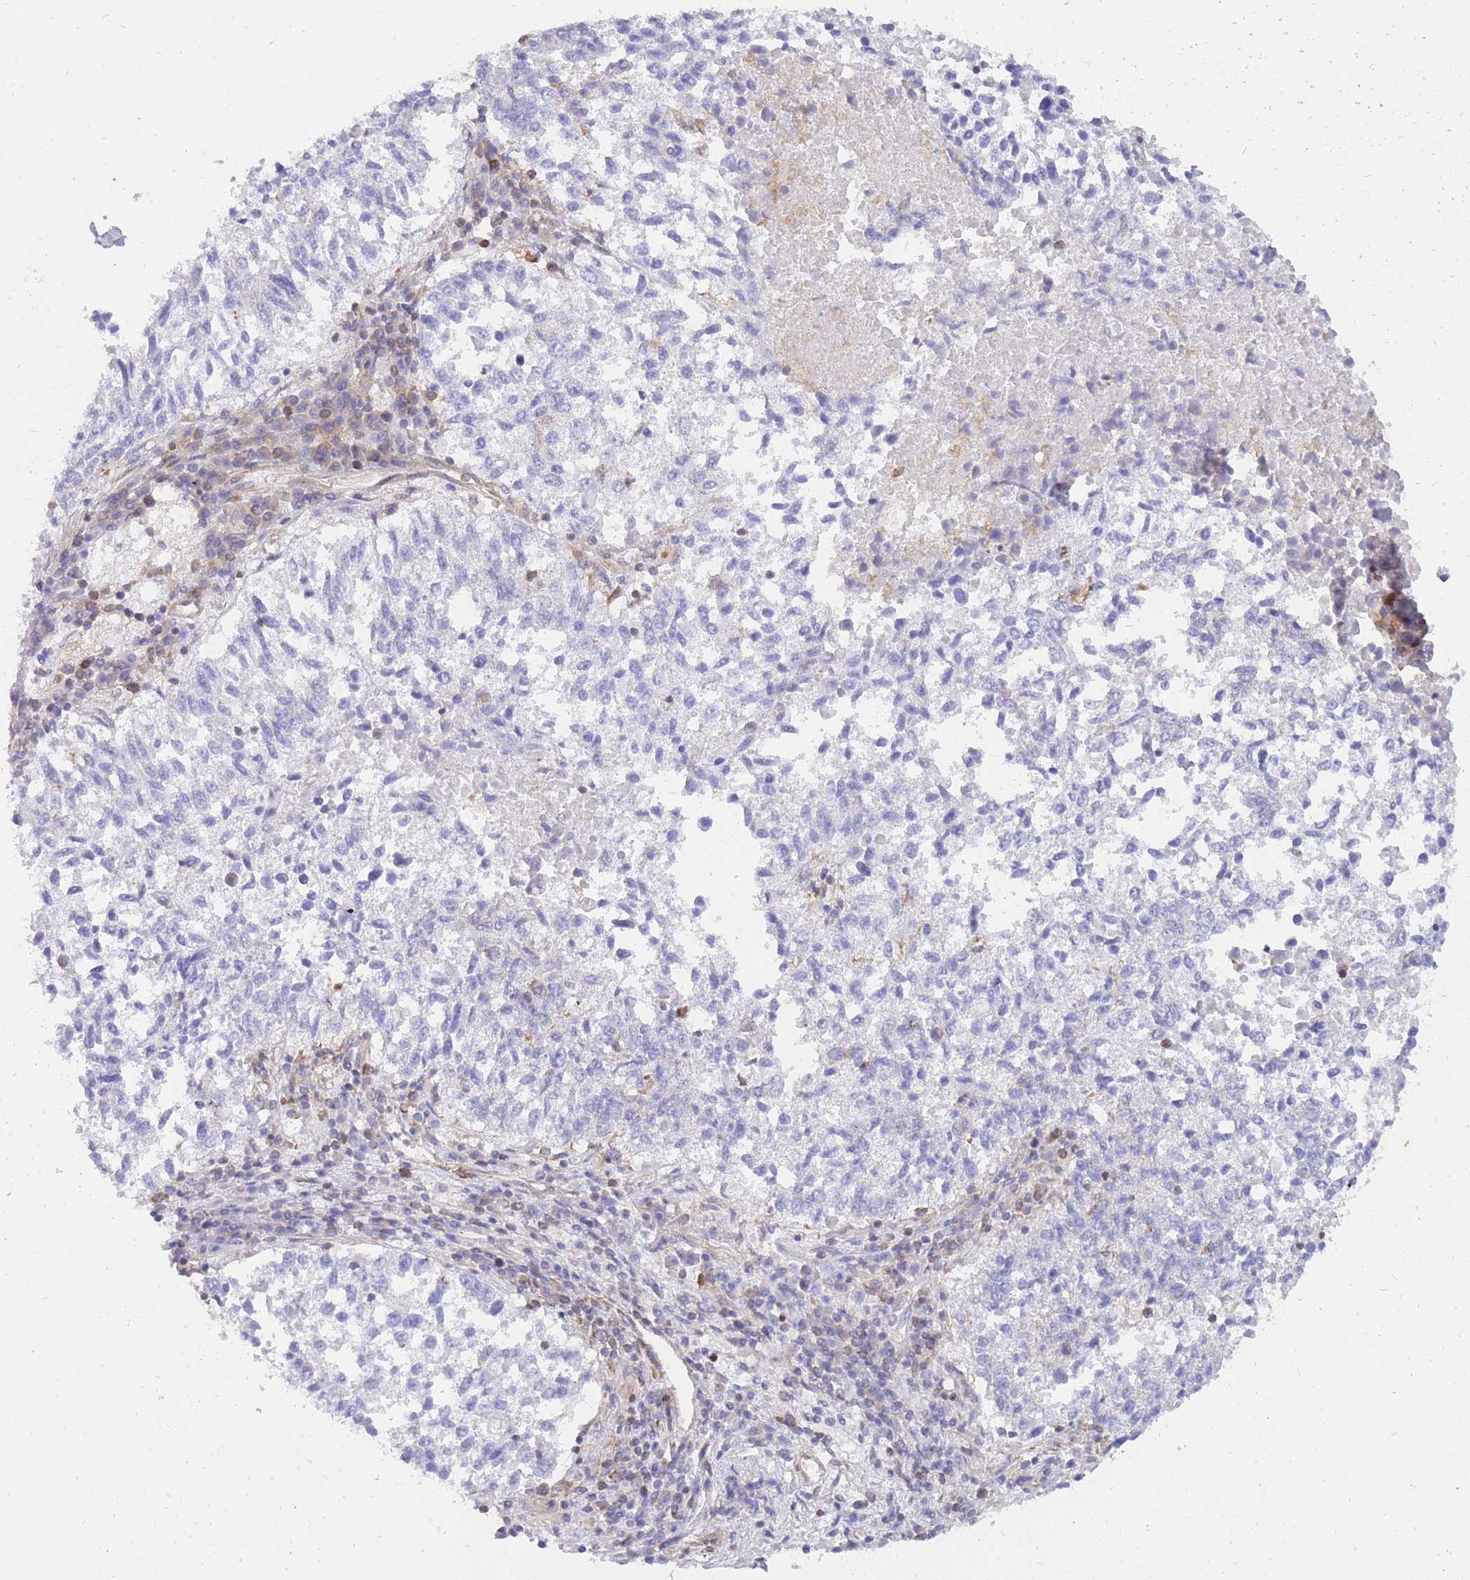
{"staining": {"intensity": "negative", "quantity": "none", "location": "none"}, "tissue": "lung cancer", "cell_type": "Tumor cells", "image_type": "cancer", "snomed": [{"axis": "morphology", "description": "Squamous cell carcinoma, NOS"}, {"axis": "topography", "description": "Lung"}], "caption": "Immunohistochemistry image of neoplastic tissue: human lung cancer (squamous cell carcinoma) stained with DAB (3,3'-diaminobenzidine) displays no significant protein expression in tumor cells.", "gene": "REM1", "patient": {"sex": "male", "age": 73}}